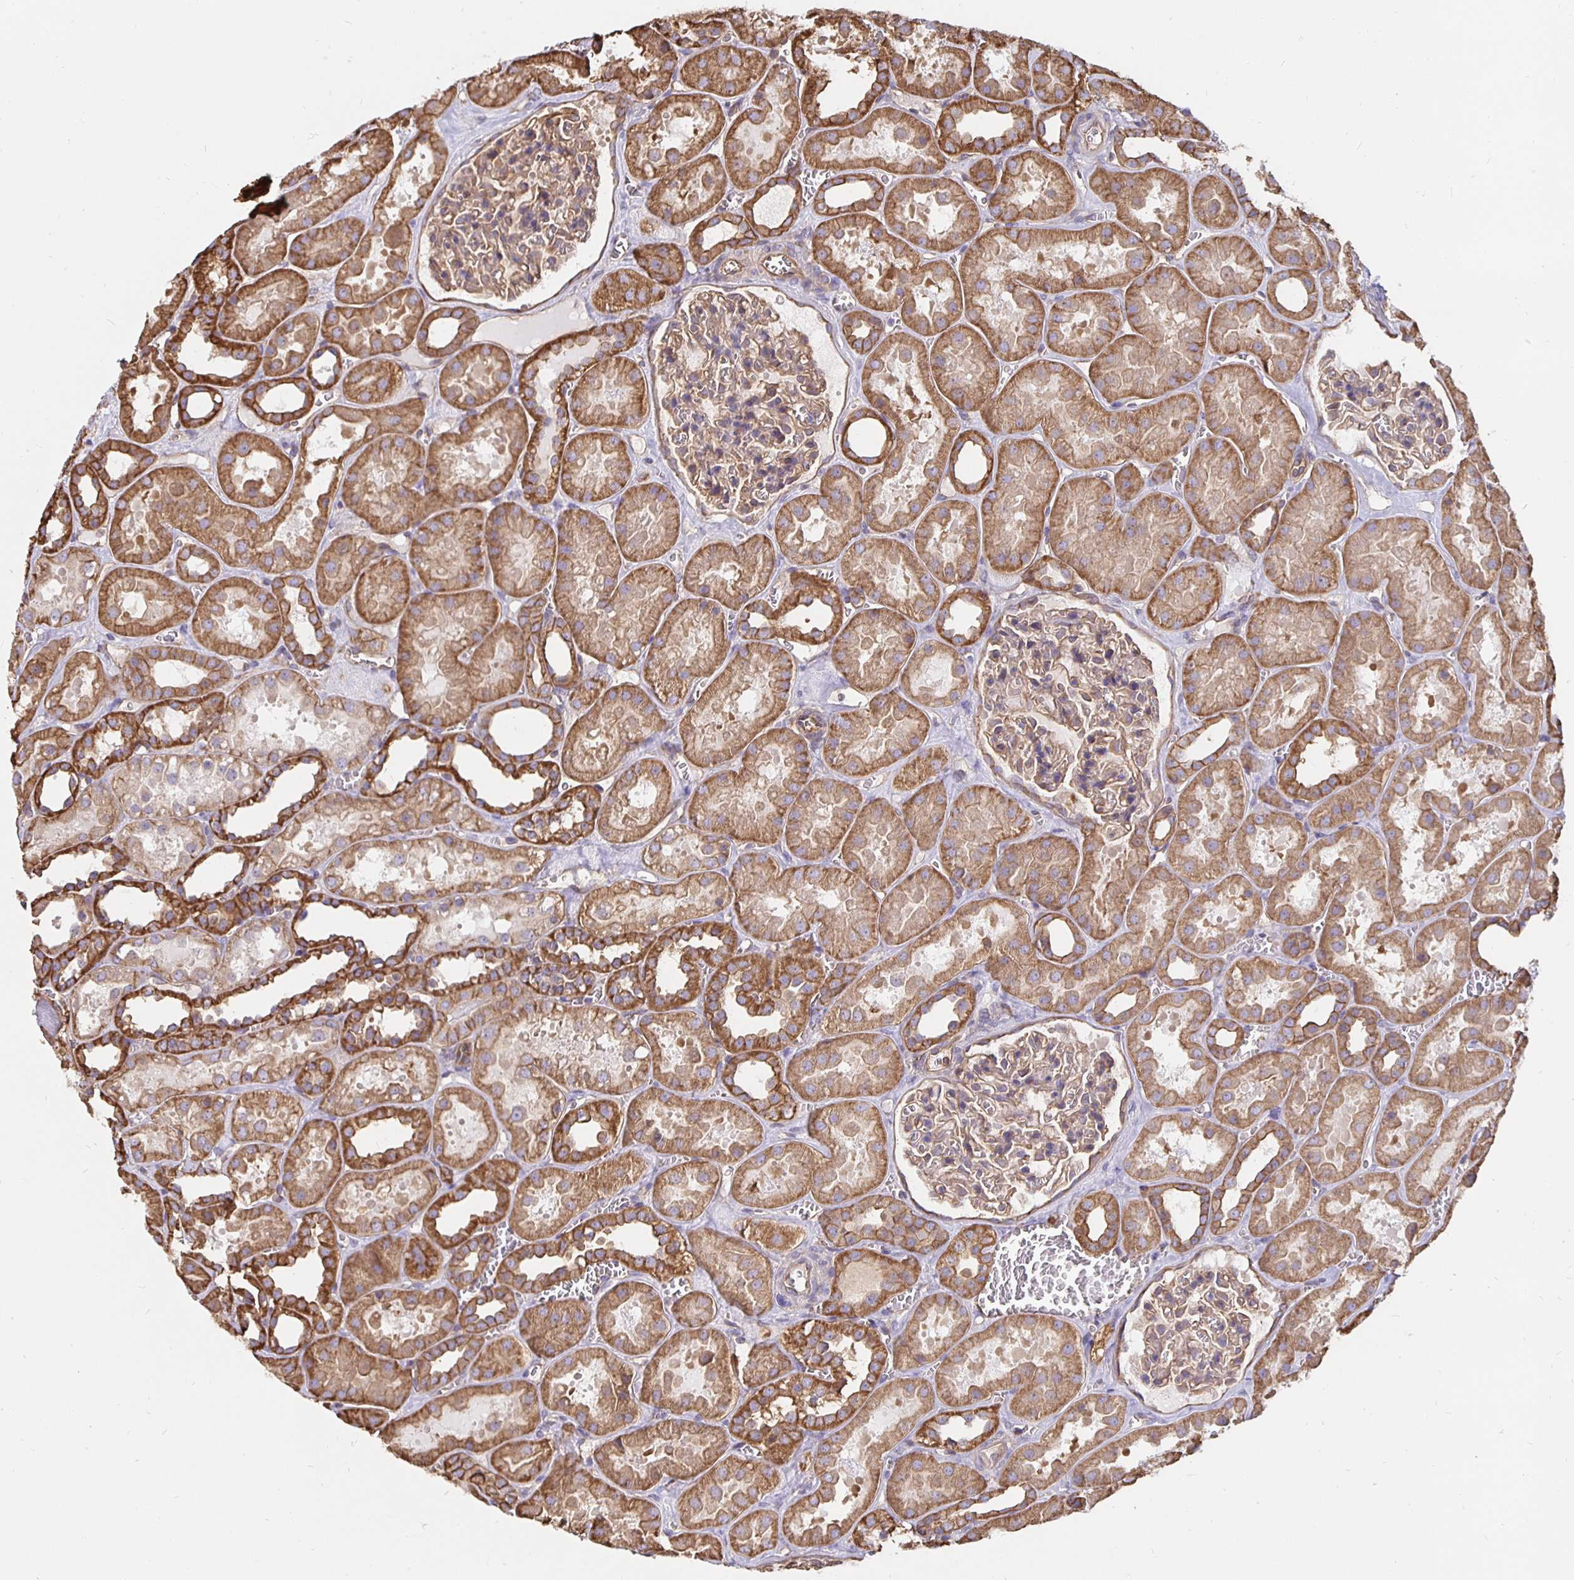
{"staining": {"intensity": "weak", "quantity": "25%-75%", "location": "cytoplasmic/membranous"}, "tissue": "kidney", "cell_type": "Cells in glomeruli", "image_type": "normal", "snomed": [{"axis": "morphology", "description": "Normal tissue, NOS"}, {"axis": "topography", "description": "Kidney"}], "caption": "Immunohistochemistry (IHC) image of normal kidney stained for a protein (brown), which exhibits low levels of weak cytoplasmic/membranous positivity in about 25%-75% of cells in glomeruli.", "gene": "ARHGEF39", "patient": {"sex": "female", "age": 41}}